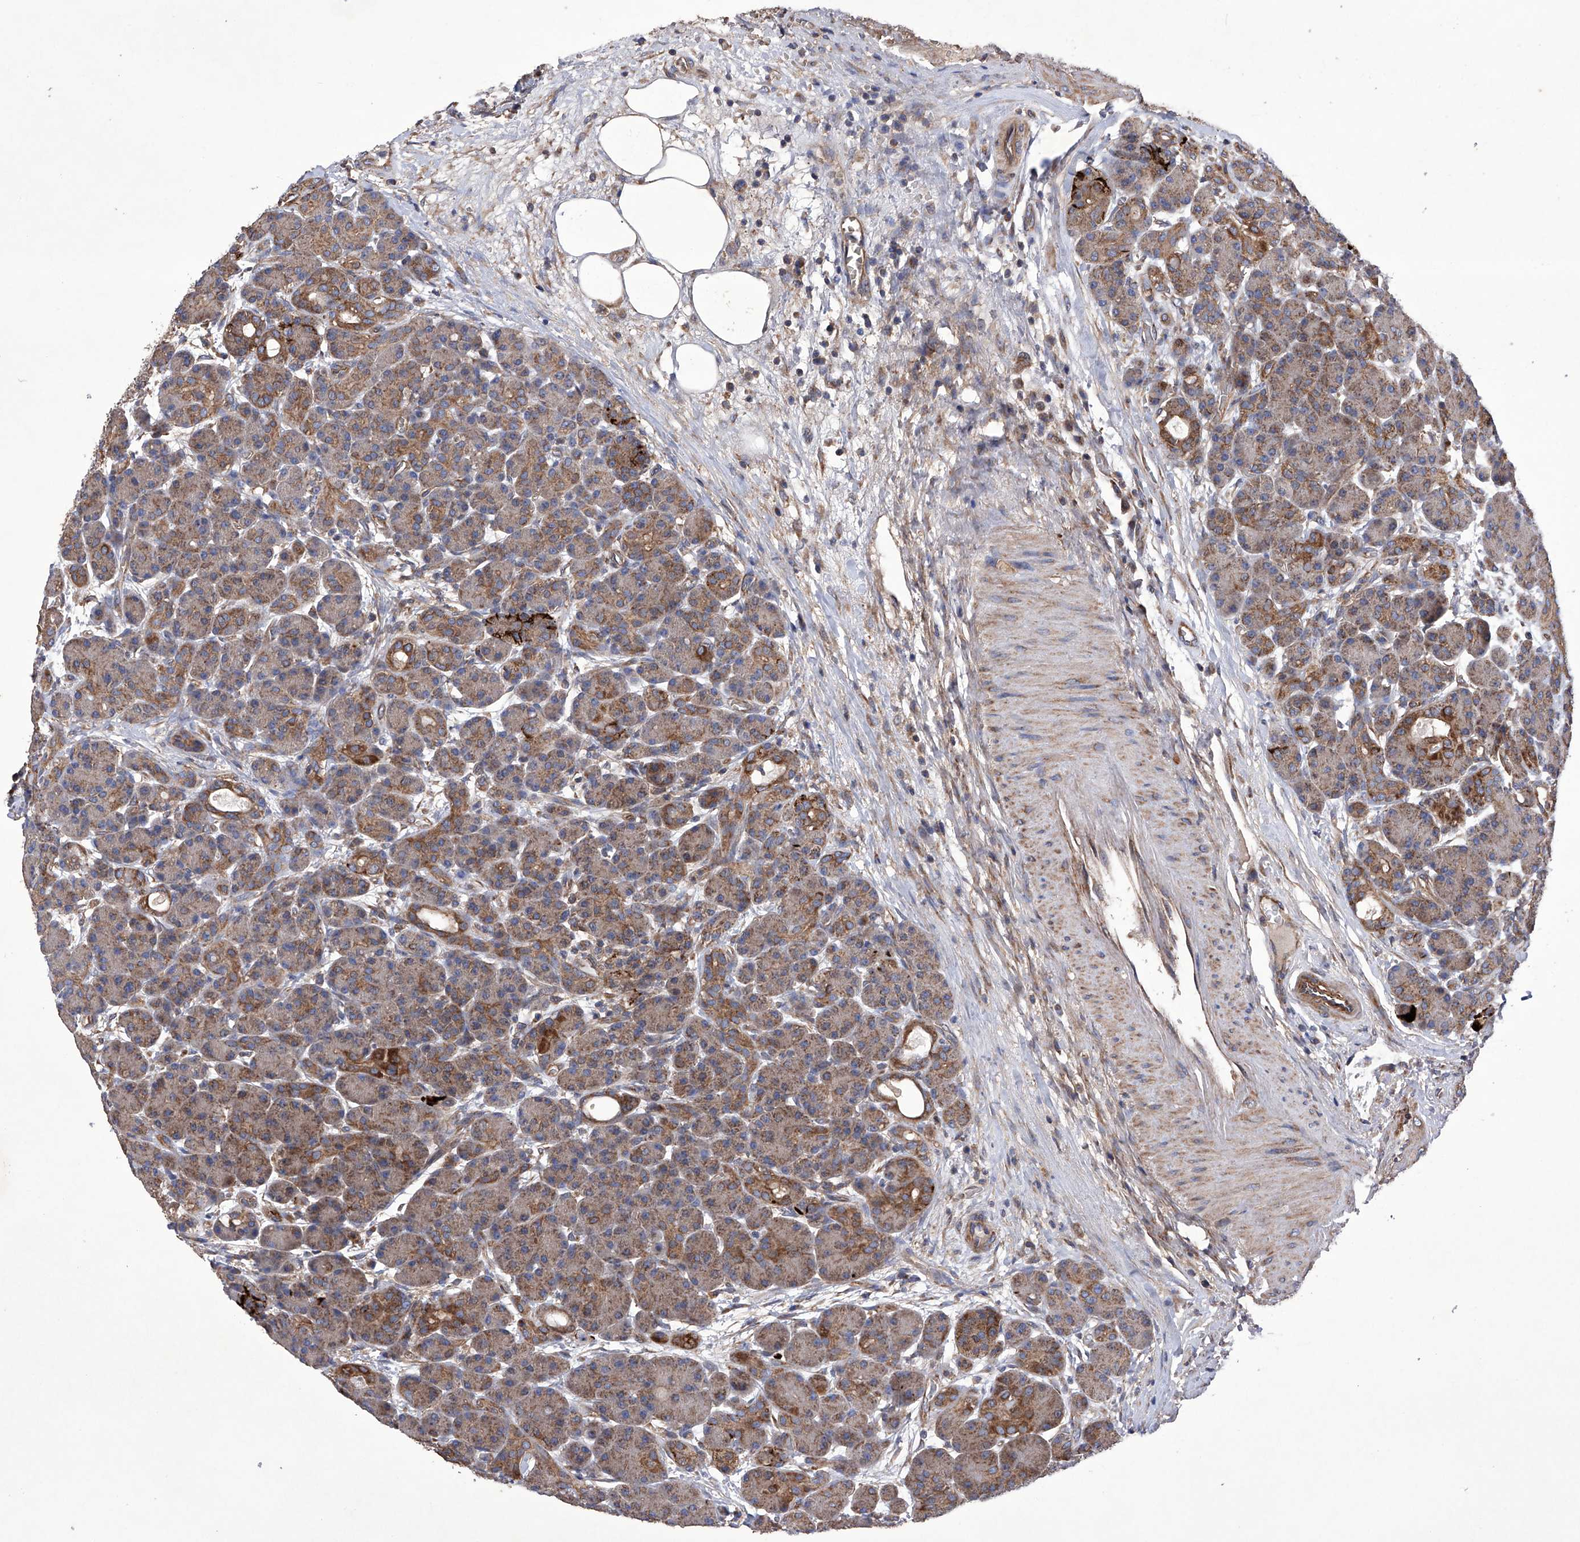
{"staining": {"intensity": "moderate", "quantity": ">75%", "location": "cytoplasmic/membranous"}, "tissue": "pancreas", "cell_type": "Exocrine glandular cells", "image_type": "normal", "snomed": [{"axis": "morphology", "description": "Normal tissue, NOS"}, {"axis": "topography", "description": "Pancreas"}], "caption": "Immunohistochemistry histopathology image of normal pancreas: human pancreas stained using immunohistochemistry (IHC) reveals medium levels of moderate protein expression localized specifically in the cytoplasmic/membranous of exocrine glandular cells, appearing as a cytoplasmic/membranous brown color.", "gene": "EFCAB2", "patient": {"sex": "male", "age": 63}}